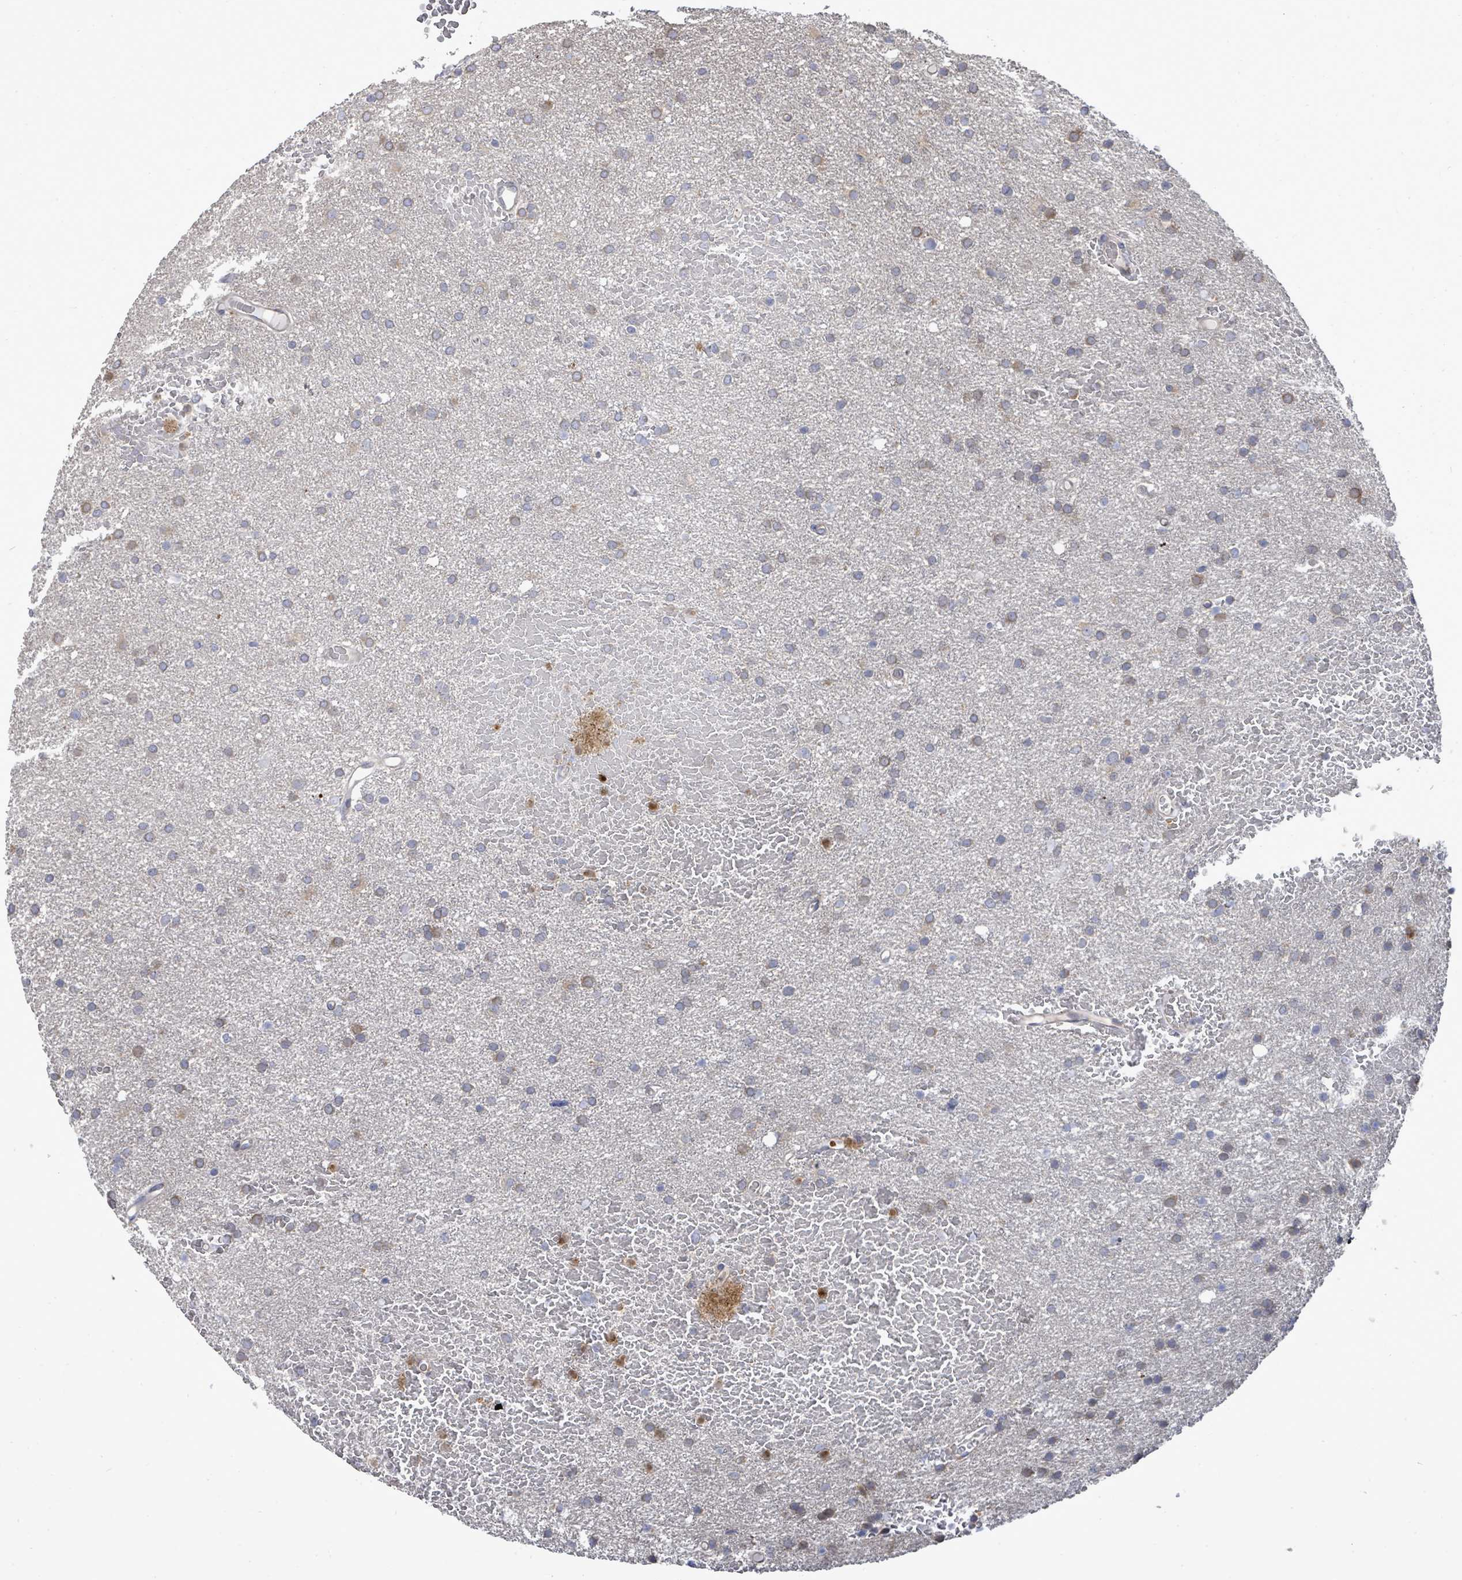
{"staining": {"intensity": "negative", "quantity": "none", "location": "none"}, "tissue": "glioma", "cell_type": "Tumor cells", "image_type": "cancer", "snomed": [{"axis": "morphology", "description": "Glioma, malignant, High grade"}, {"axis": "topography", "description": "Cerebral cortex"}], "caption": "Immunohistochemistry of malignant glioma (high-grade) demonstrates no staining in tumor cells. (DAB (3,3'-diaminobenzidine) immunohistochemistry visualized using brightfield microscopy, high magnification).", "gene": "SAR1A", "patient": {"sex": "female", "age": 36}}